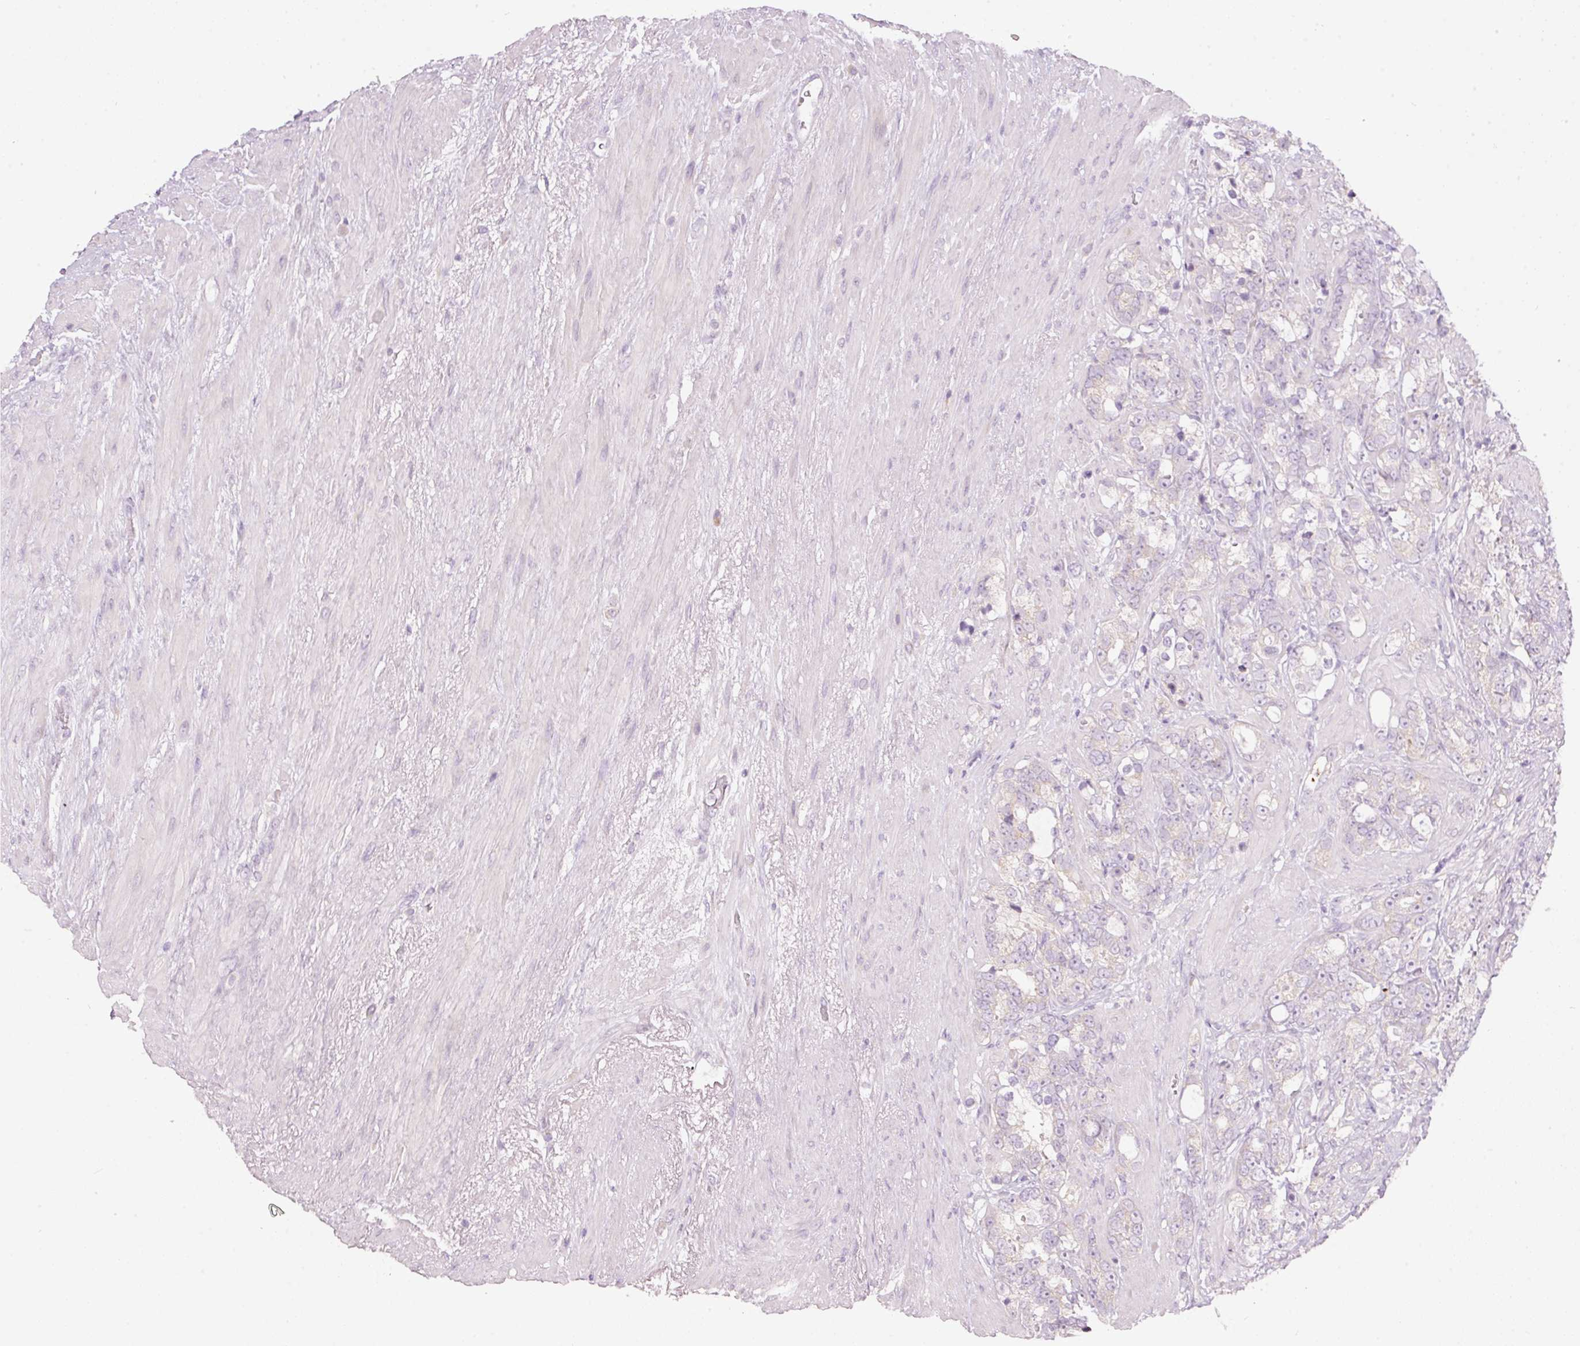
{"staining": {"intensity": "negative", "quantity": "none", "location": "none"}, "tissue": "prostate cancer", "cell_type": "Tumor cells", "image_type": "cancer", "snomed": [{"axis": "morphology", "description": "Adenocarcinoma, High grade"}, {"axis": "topography", "description": "Prostate"}], "caption": "Tumor cells are negative for brown protein staining in prostate high-grade adenocarcinoma.", "gene": "RSPO2", "patient": {"sex": "male", "age": 74}}